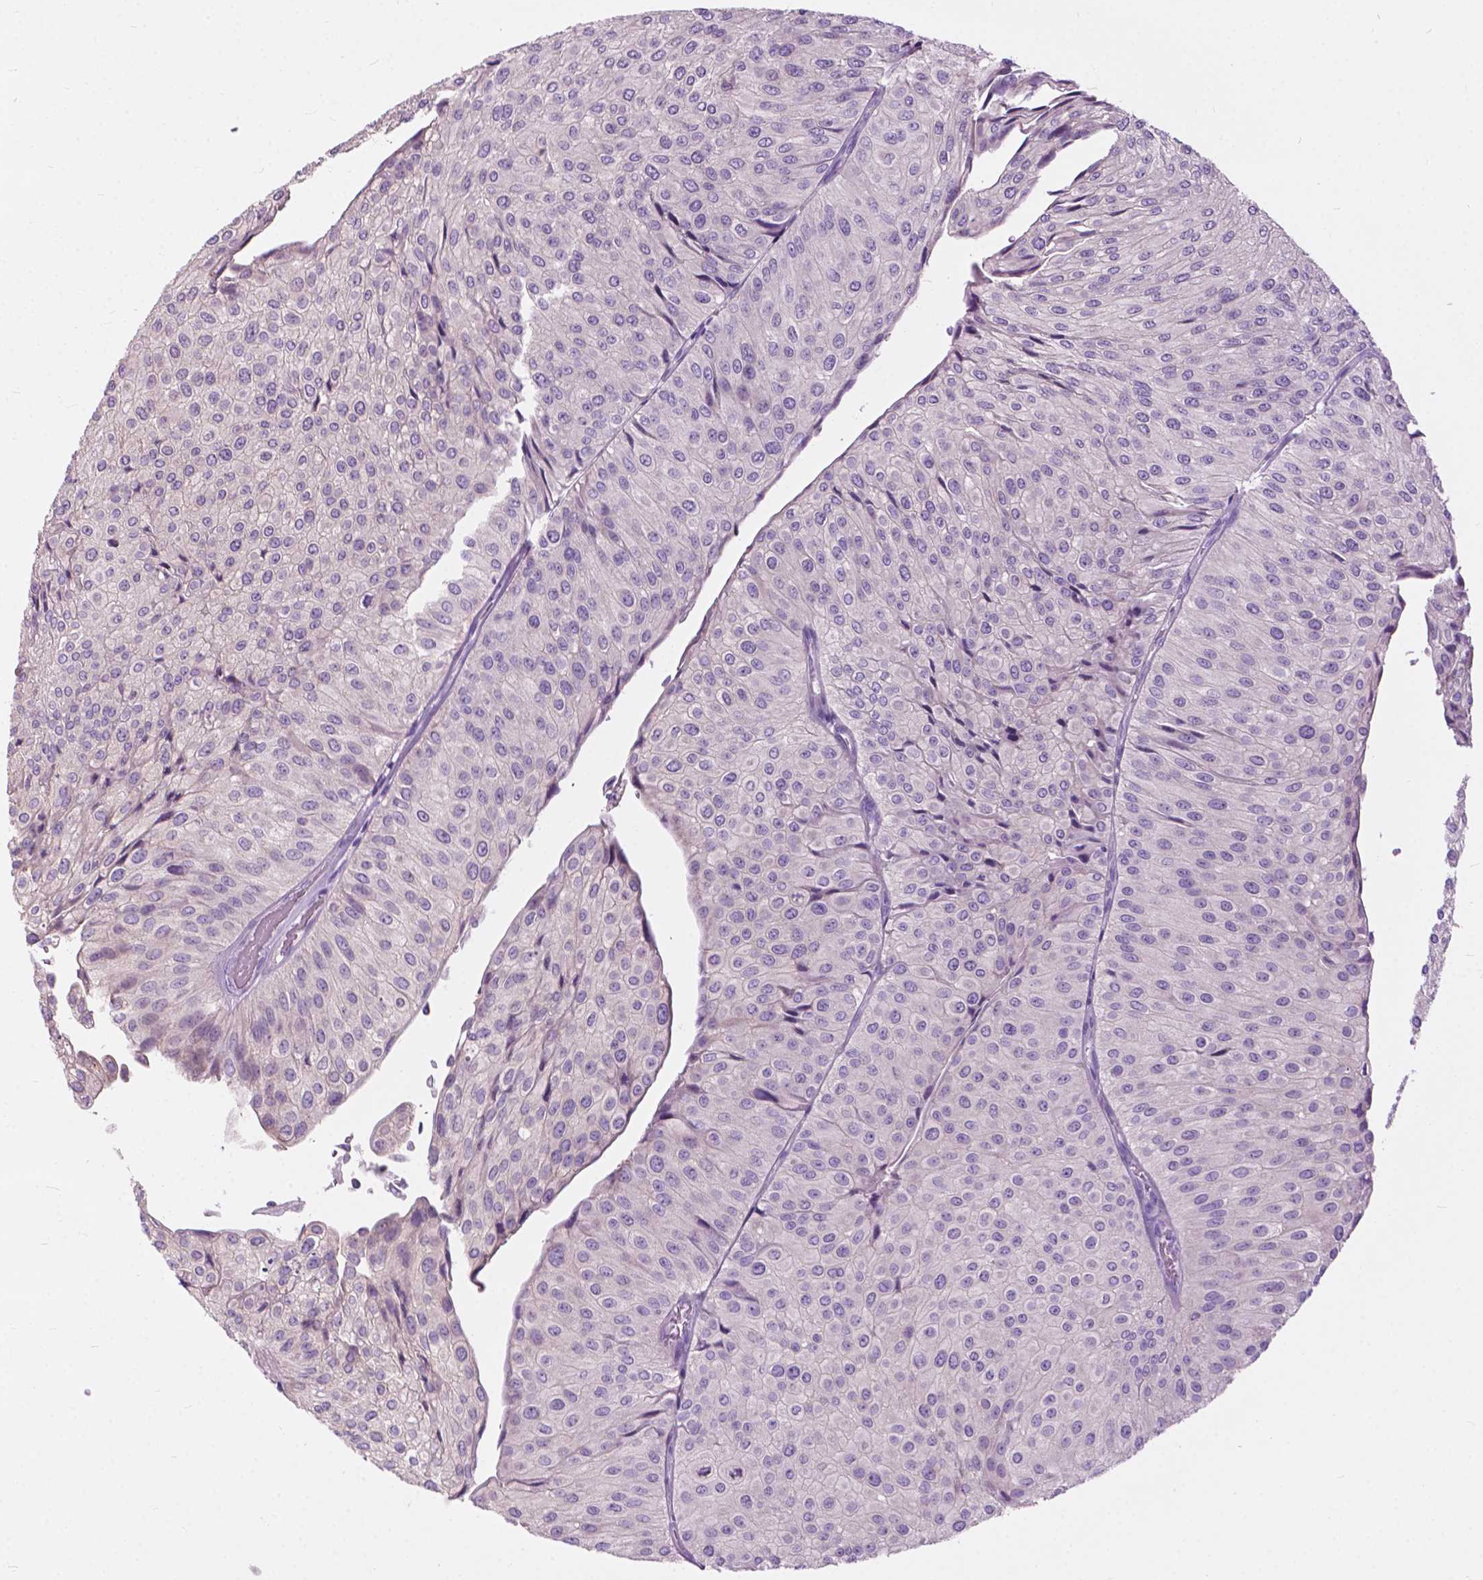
{"staining": {"intensity": "negative", "quantity": "none", "location": "none"}, "tissue": "urothelial cancer", "cell_type": "Tumor cells", "image_type": "cancer", "snomed": [{"axis": "morphology", "description": "Urothelial carcinoma, NOS"}, {"axis": "topography", "description": "Urinary bladder"}], "caption": "Tumor cells are negative for brown protein staining in transitional cell carcinoma.", "gene": "PRR35", "patient": {"sex": "male", "age": 67}}